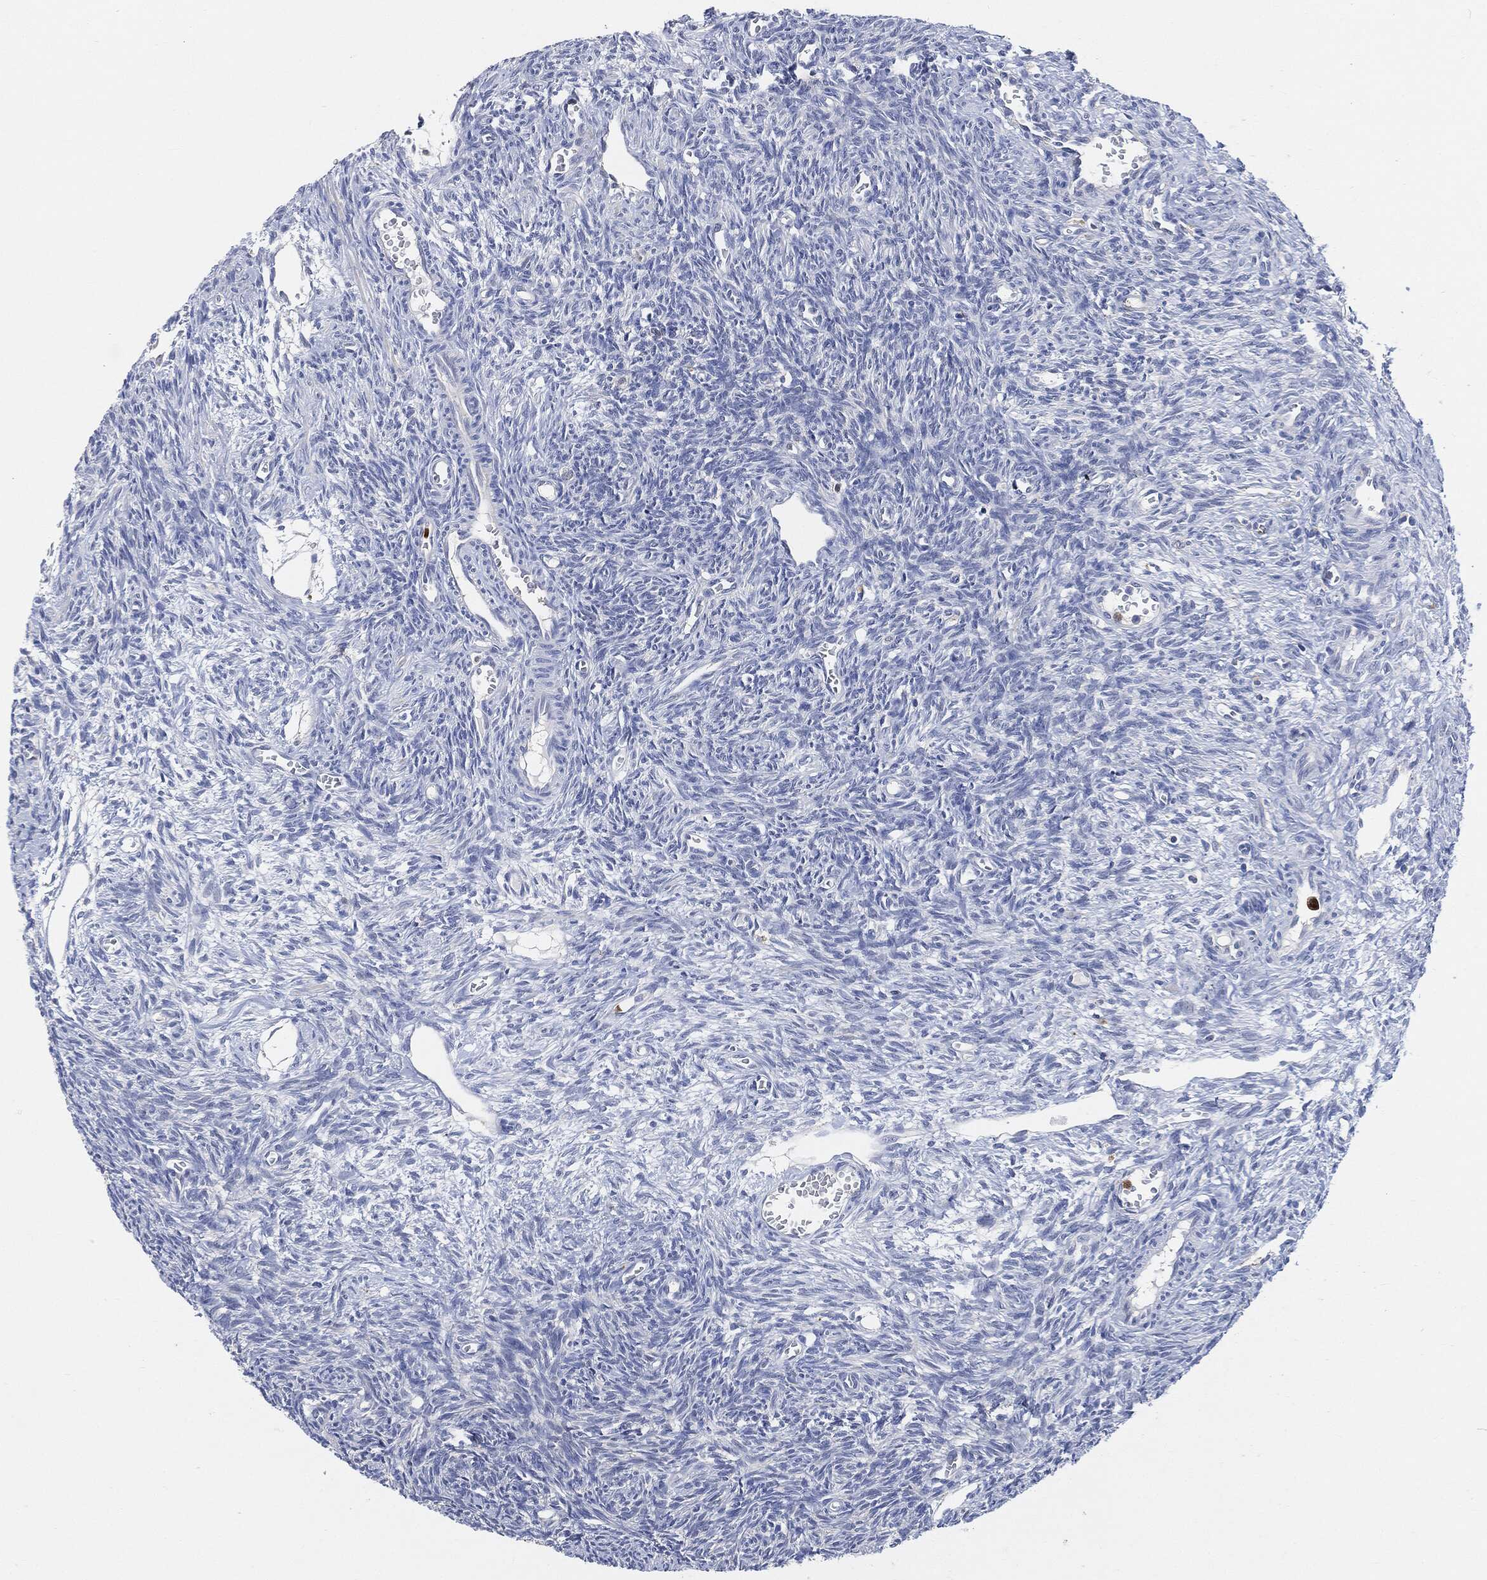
{"staining": {"intensity": "moderate", "quantity": "<25%", "location": "cytoplasmic/membranous"}, "tissue": "ovary", "cell_type": "Follicle cells", "image_type": "normal", "snomed": [{"axis": "morphology", "description": "Normal tissue, NOS"}, {"axis": "topography", "description": "Ovary"}], "caption": "This is a photomicrograph of IHC staining of unremarkable ovary, which shows moderate staining in the cytoplasmic/membranous of follicle cells.", "gene": "VSIG4", "patient": {"sex": "female", "age": 27}}